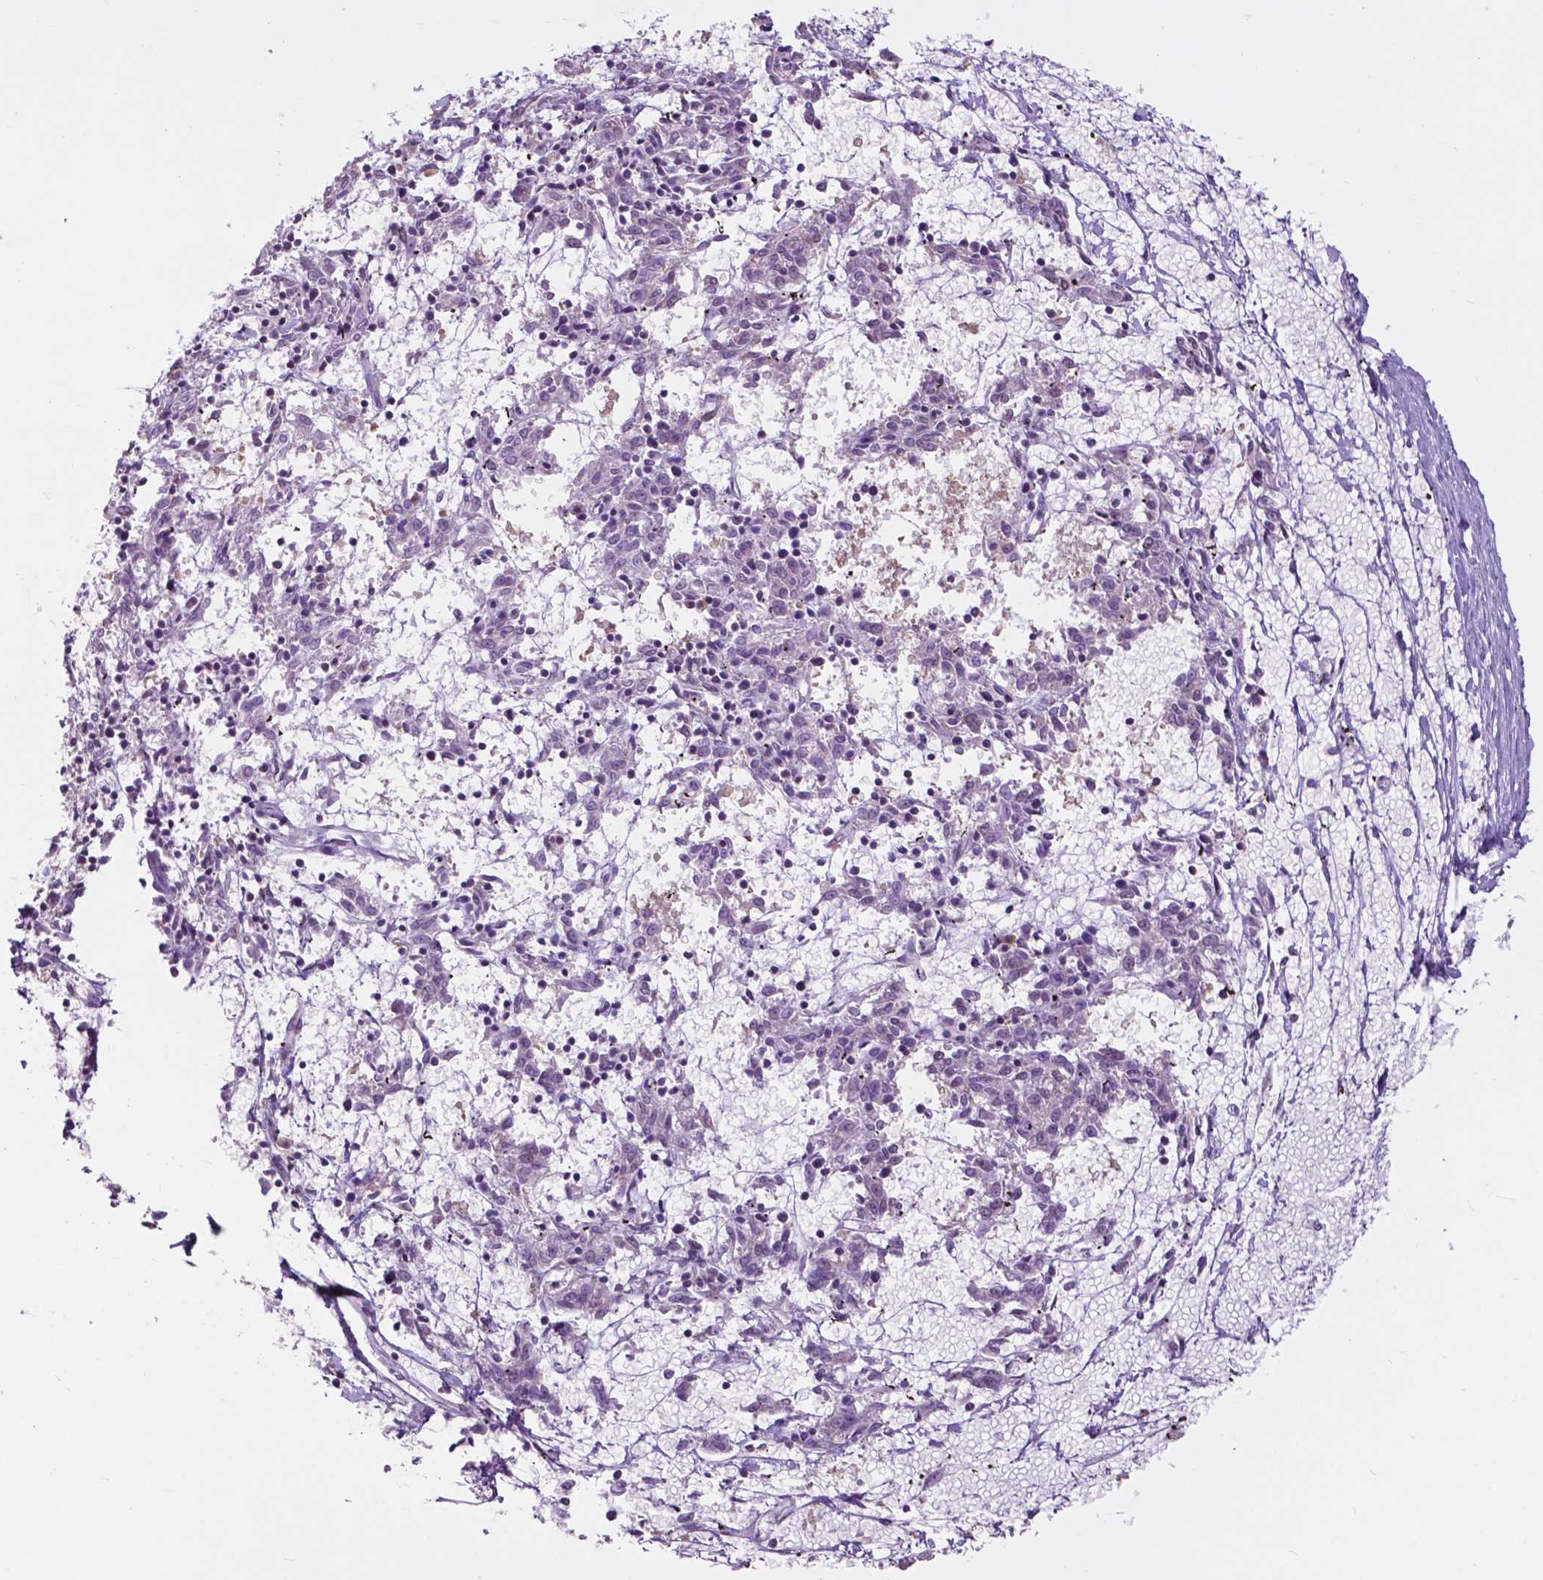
{"staining": {"intensity": "weak", "quantity": "<25%", "location": "nuclear"}, "tissue": "melanoma", "cell_type": "Tumor cells", "image_type": "cancer", "snomed": [{"axis": "morphology", "description": "Malignant melanoma, NOS"}, {"axis": "topography", "description": "Skin"}], "caption": "Melanoma was stained to show a protein in brown. There is no significant staining in tumor cells.", "gene": "OTUB1", "patient": {"sex": "female", "age": 72}}